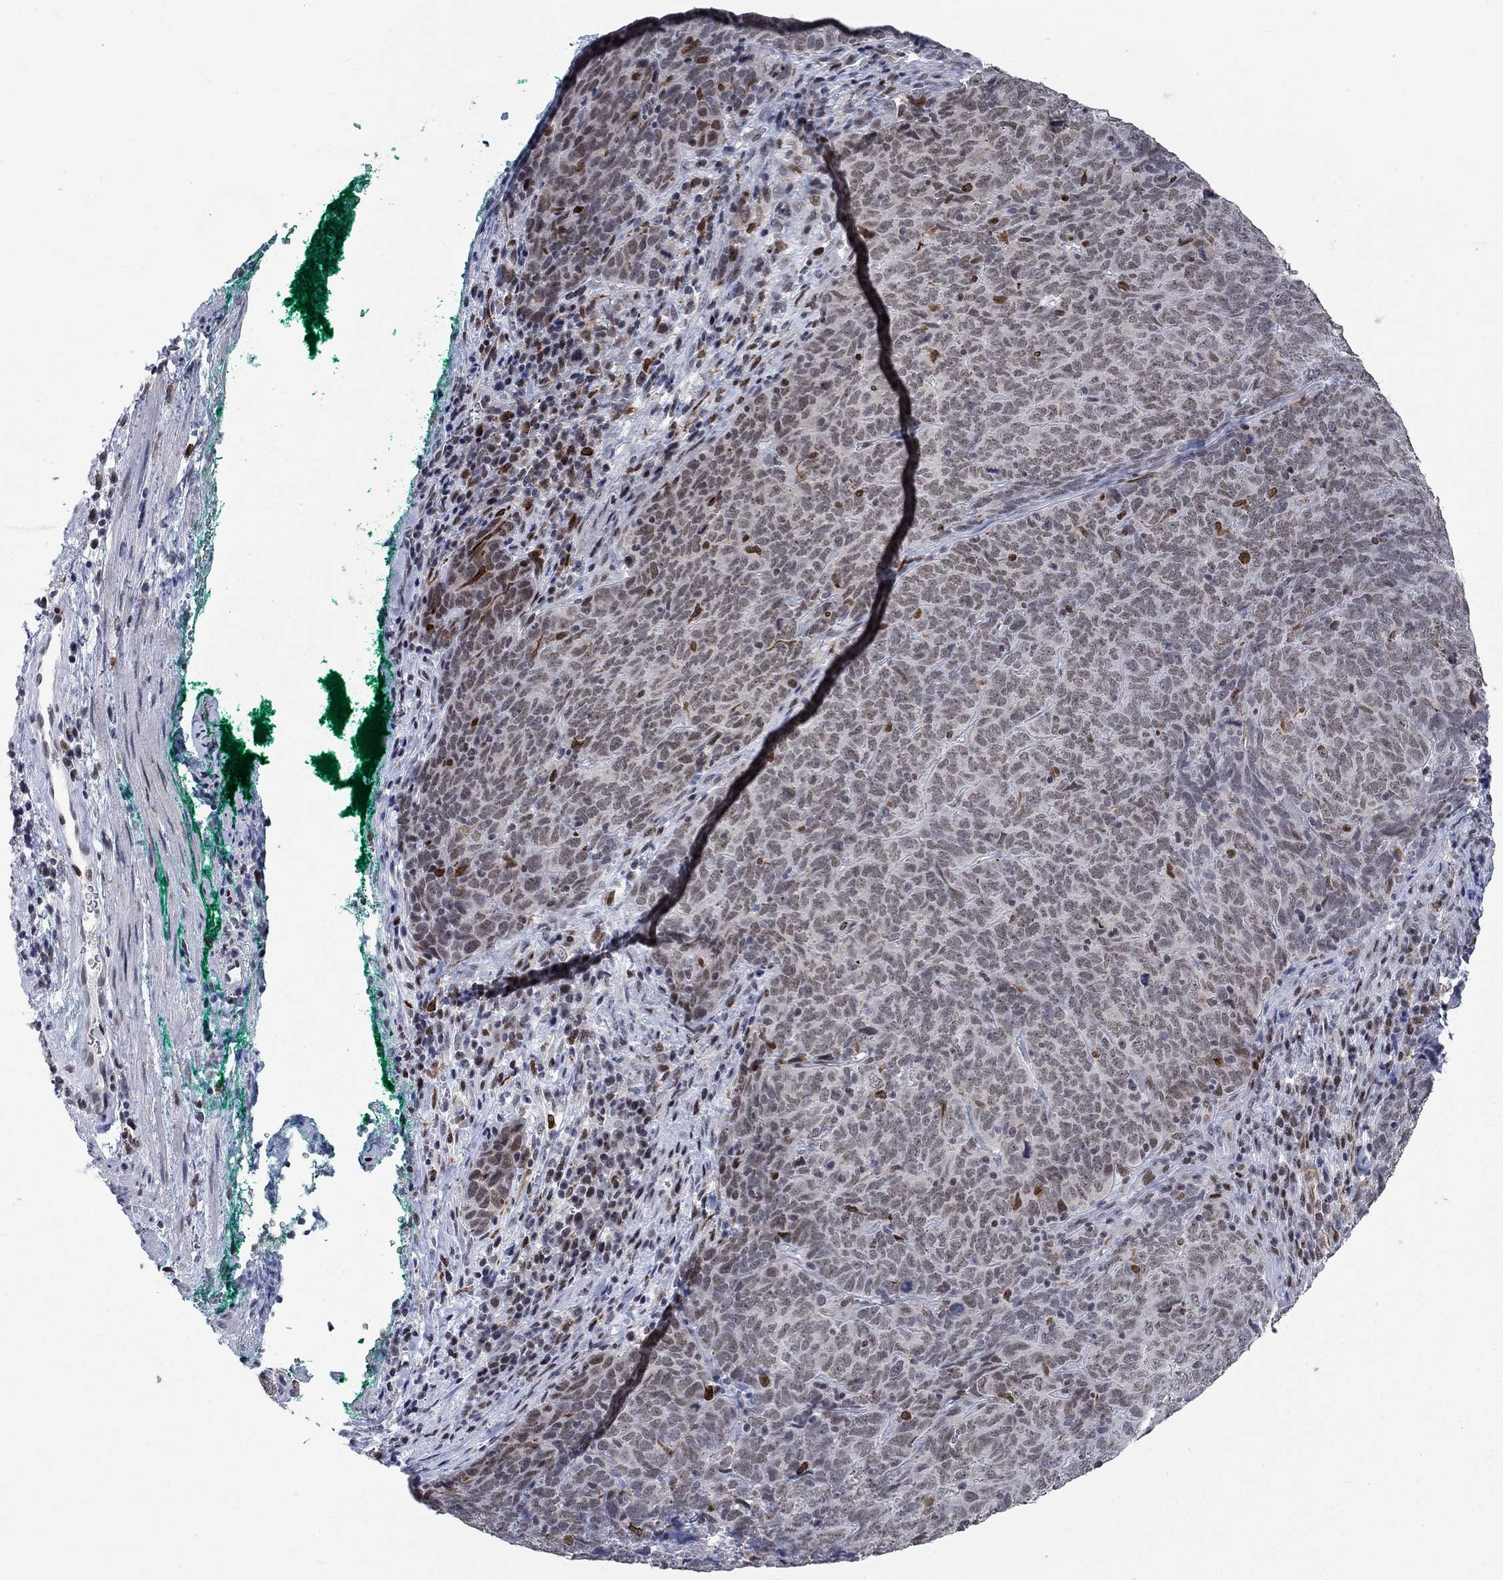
{"staining": {"intensity": "negative", "quantity": "none", "location": "none"}, "tissue": "skin cancer", "cell_type": "Tumor cells", "image_type": "cancer", "snomed": [{"axis": "morphology", "description": "Squamous cell carcinoma, NOS"}, {"axis": "topography", "description": "Skin"}, {"axis": "topography", "description": "Anal"}], "caption": "Skin squamous cell carcinoma was stained to show a protein in brown. There is no significant positivity in tumor cells.", "gene": "HCFC1", "patient": {"sex": "female", "age": 51}}